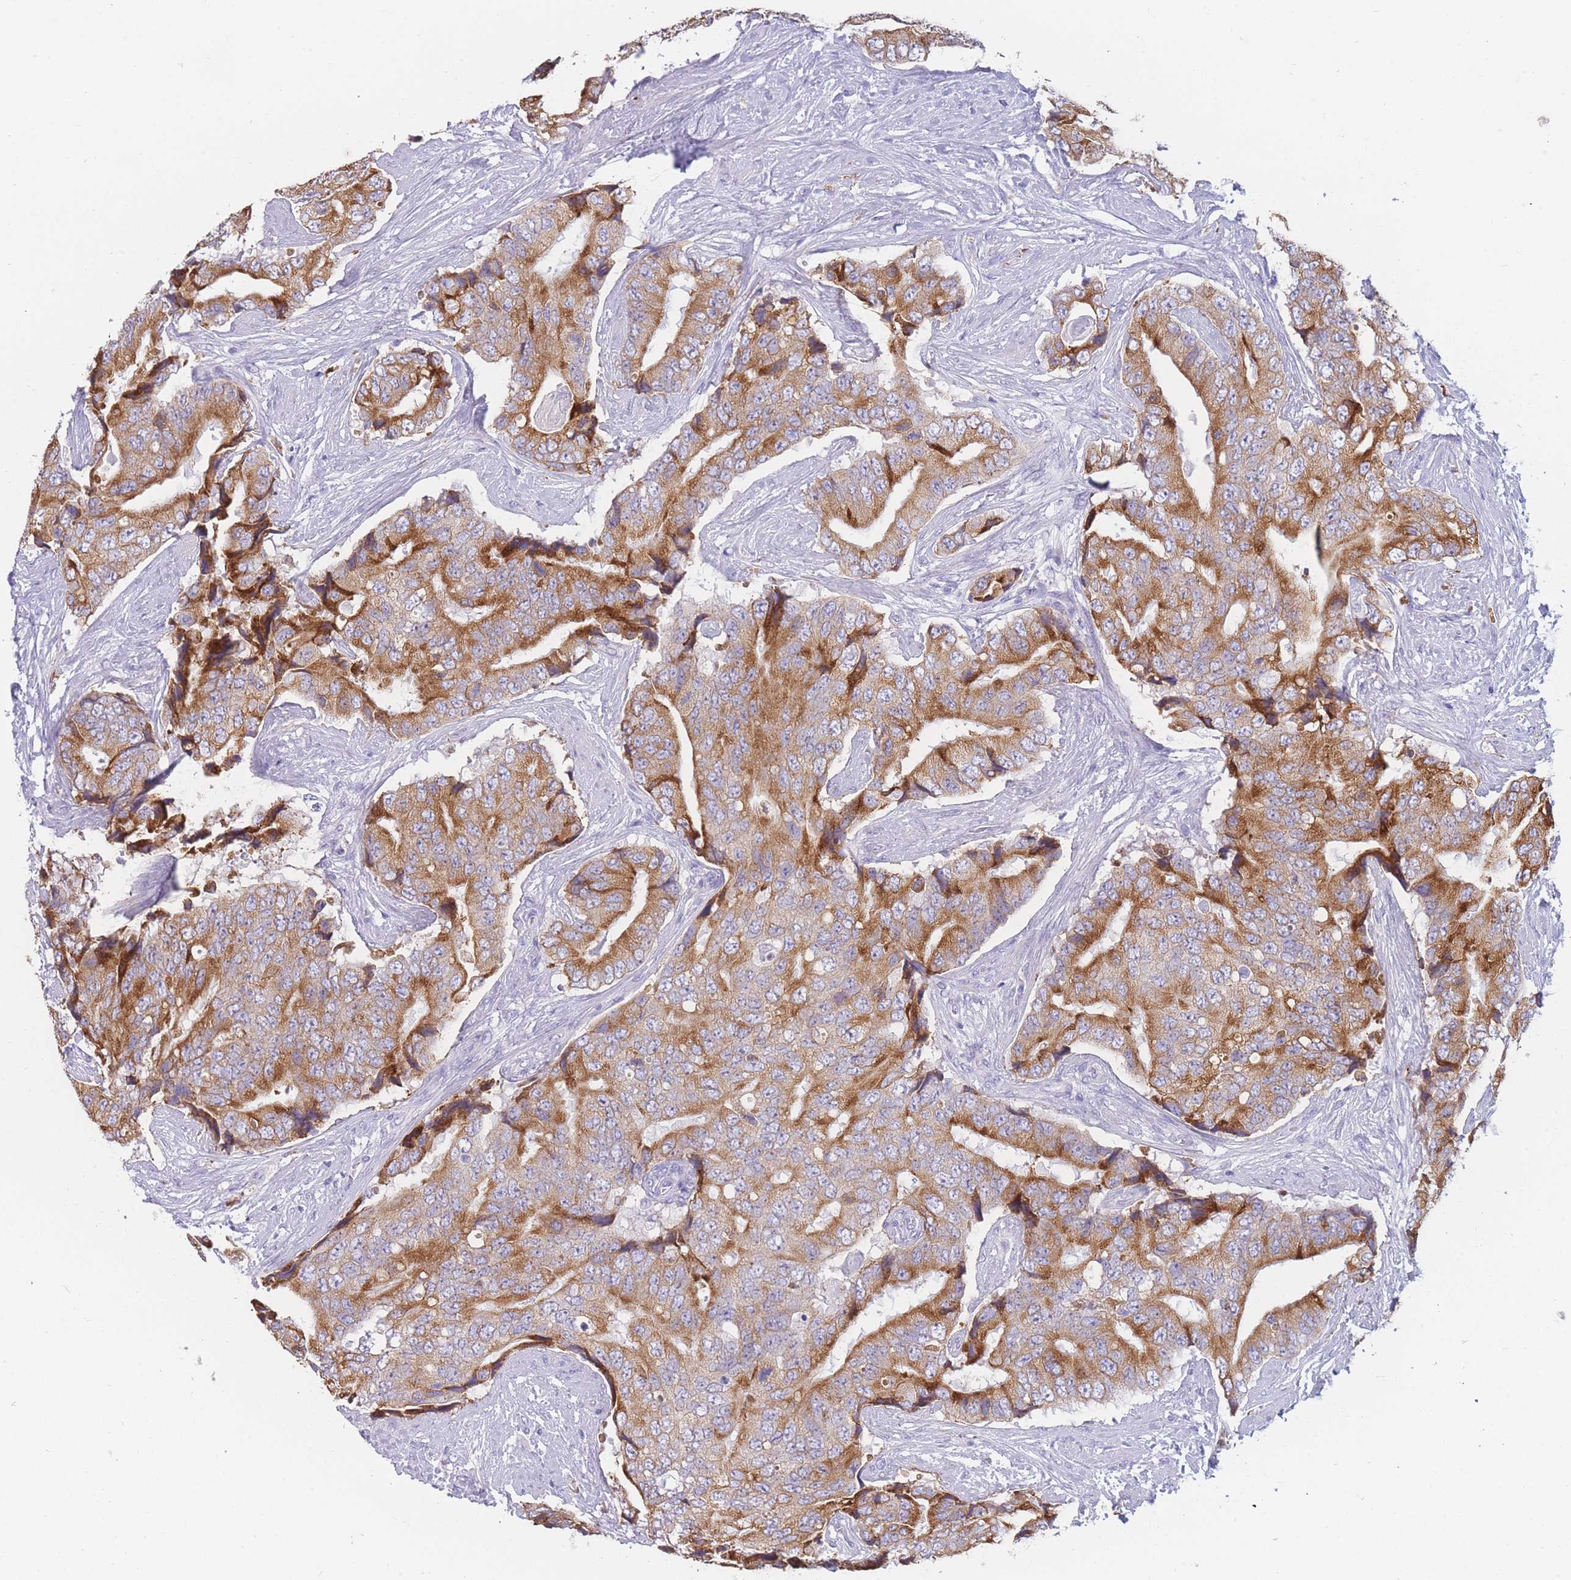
{"staining": {"intensity": "moderate", "quantity": ">75%", "location": "cytoplasmic/membranous"}, "tissue": "prostate cancer", "cell_type": "Tumor cells", "image_type": "cancer", "snomed": [{"axis": "morphology", "description": "Adenocarcinoma, High grade"}, {"axis": "topography", "description": "Prostate"}], "caption": "Brown immunohistochemical staining in human prostate cancer (adenocarcinoma (high-grade)) shows moderate cytoplasmic/membranous expression in approximately >75% of tumor cells. (DAB (3,3'-diaminobenzidine) IHC, brown staining for protein, blue staining for nuclei).", "gene": "ZNF627", "patient": {"sex": "male", "age": 70}}